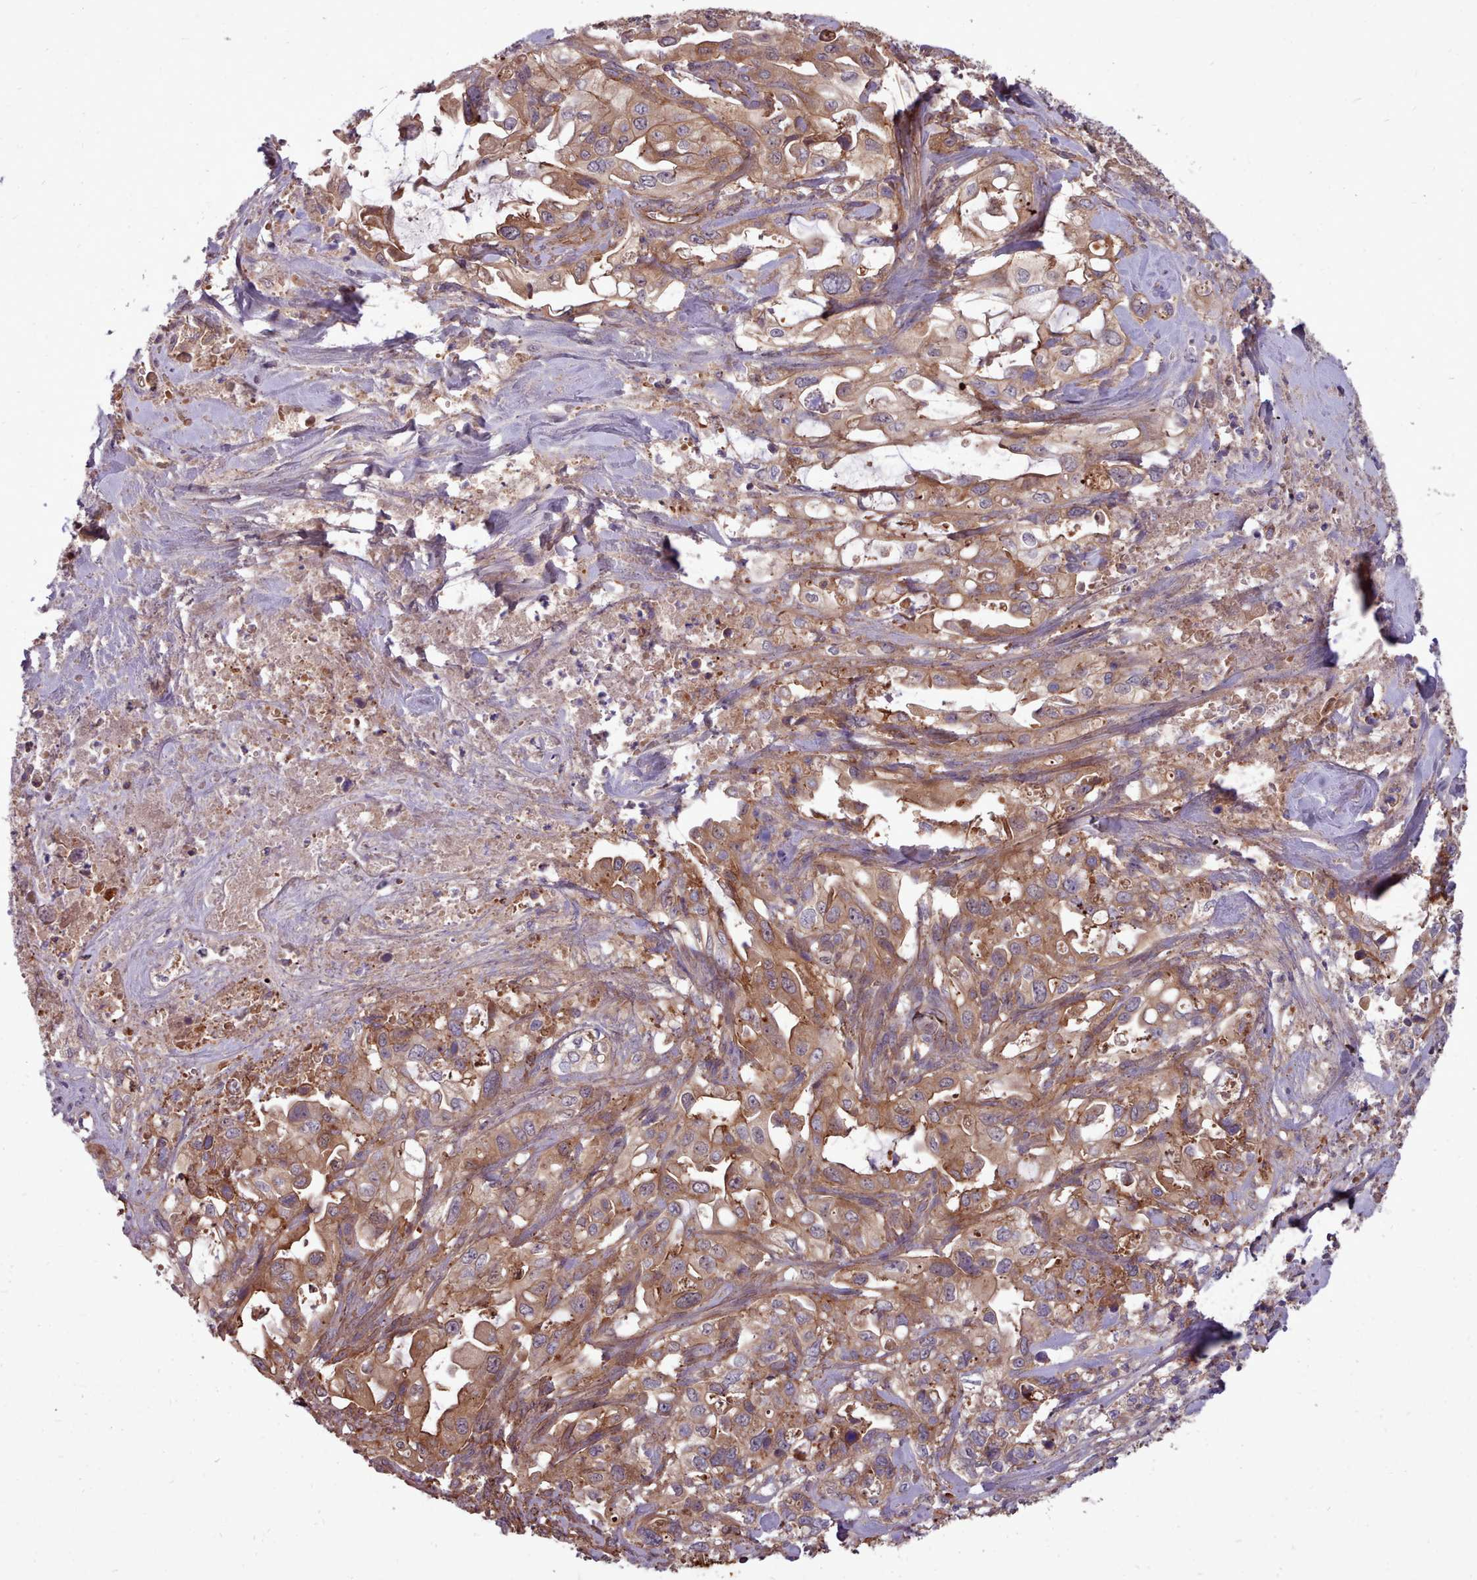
{"staining": {"intensity": "moderate", "quantity": ">75%", "location": "cytoplasmic/membranous"}, "tissue": "pancreatic cancer", "cell_type": "Tumor cells", "image_type": "cancer", "snomed": [{"axis": "morphology", "description": "Adenocarcinoma, NOS"}, {"axis": "topography", "description": "Pancreas"}], "caption": "DAB immunohistochemical staining of human pancreatic cancer shows moderate cytoplasmic/membranous protein staining in about >75% of tumor cells.", "gene": "STUB1", "patient": {"sex": "female", "age": 61}}